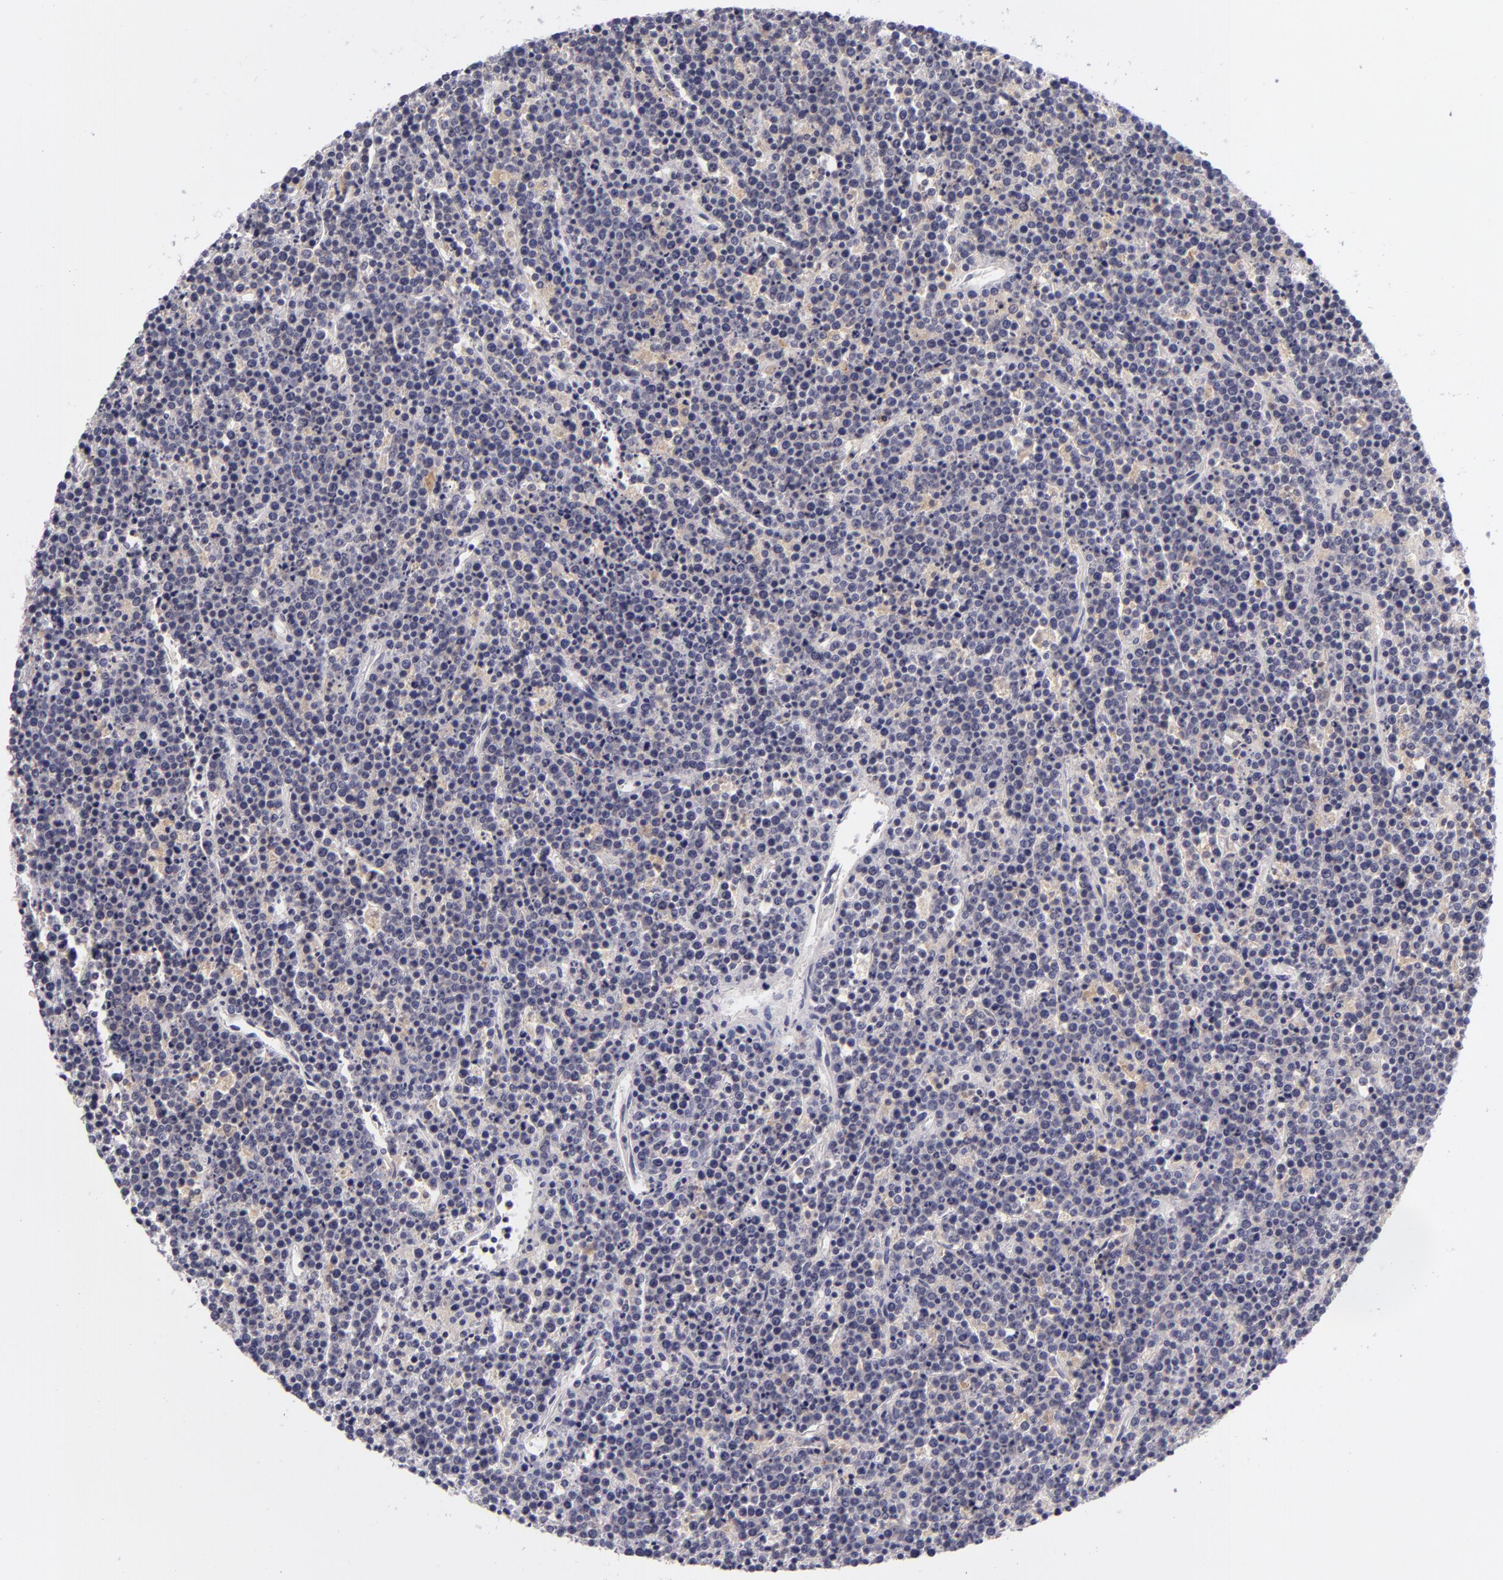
{"staining": {"intensity": "weak", "quantity": "25%-75%", "location": "cytoplasmic/membranous"}, "tissue": "lymphoma", "cell_type": "Tumor cells", "image_type": "cancer", "snomed": [{"axis": "morphology", "description": "Malignant lymphoma, non-Hodgkin's type, High grade"}, {"axis": "topography", "description": "Ovary"}], "caption": "High-grade malignant lymphoma, non-Hodgkin's type was stained to show a protein in brown. There is low levels of weak cytoplasmic/membranous positivity in approximately 25%-75% of tumor cells.", "gene": "CD48", "patient": {"sex": "female", "age": 56}}